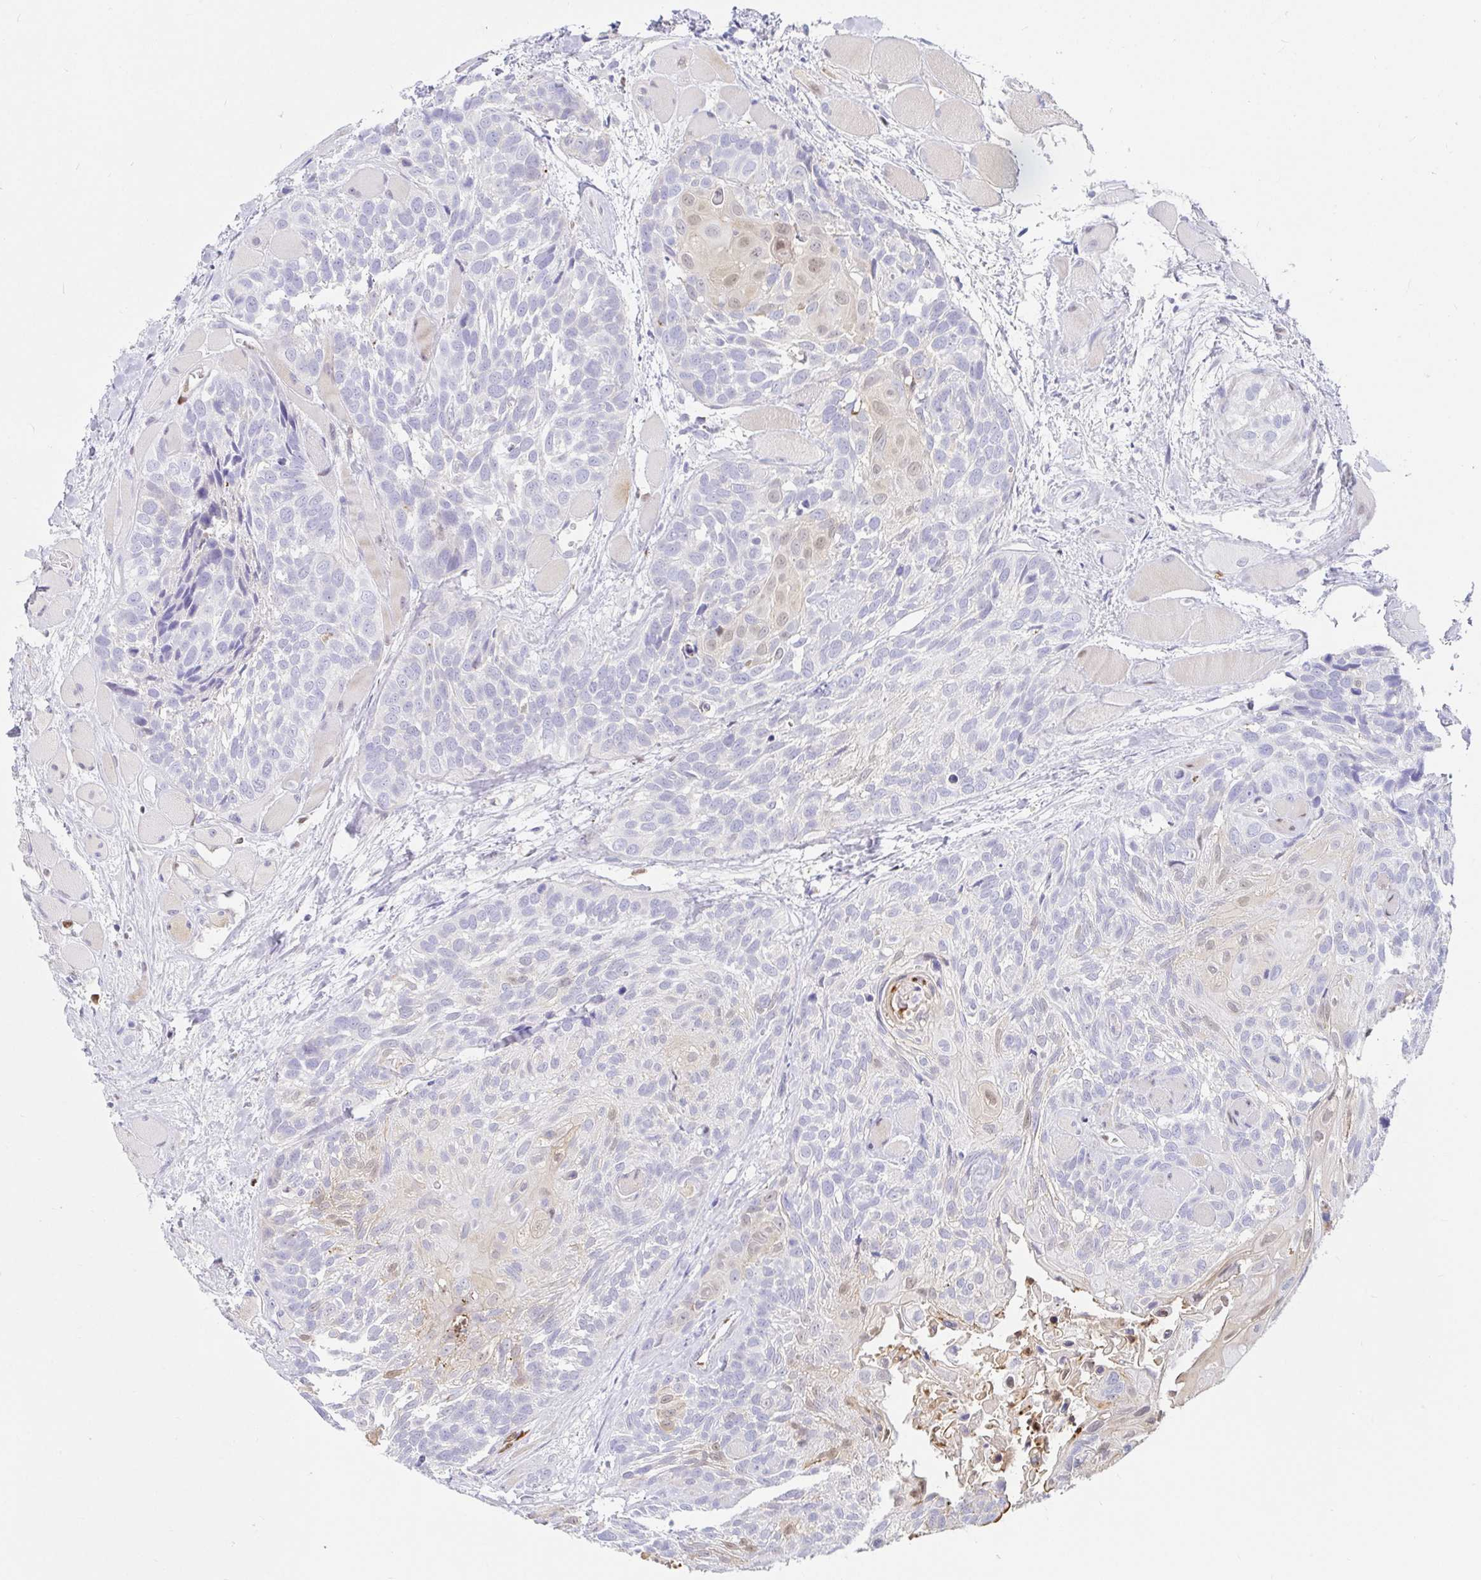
{"staining": {"intensity": "weak", "quantity": "<25%", "location": "nuclear"}, "tissue": "head and neck cancer", "cell_type": "Tumor cells", "image_type": "cancer", "snomed": [{"axis": "morphology", "description": "Squamous cell carcinoma, NOS"}, {"axis": "topography", "description": "Head-Neck"}], "caption": "IHC of human head and neck squamous cell carcinoma exhibits no positivity in tumor cells. (Brightfield microscopy of DAB (3,3'-diaminobenzidine) immunohistochemistry at high magnification).", "gene": "HINFP", "patient": {"sex": "female", "age": 50}}